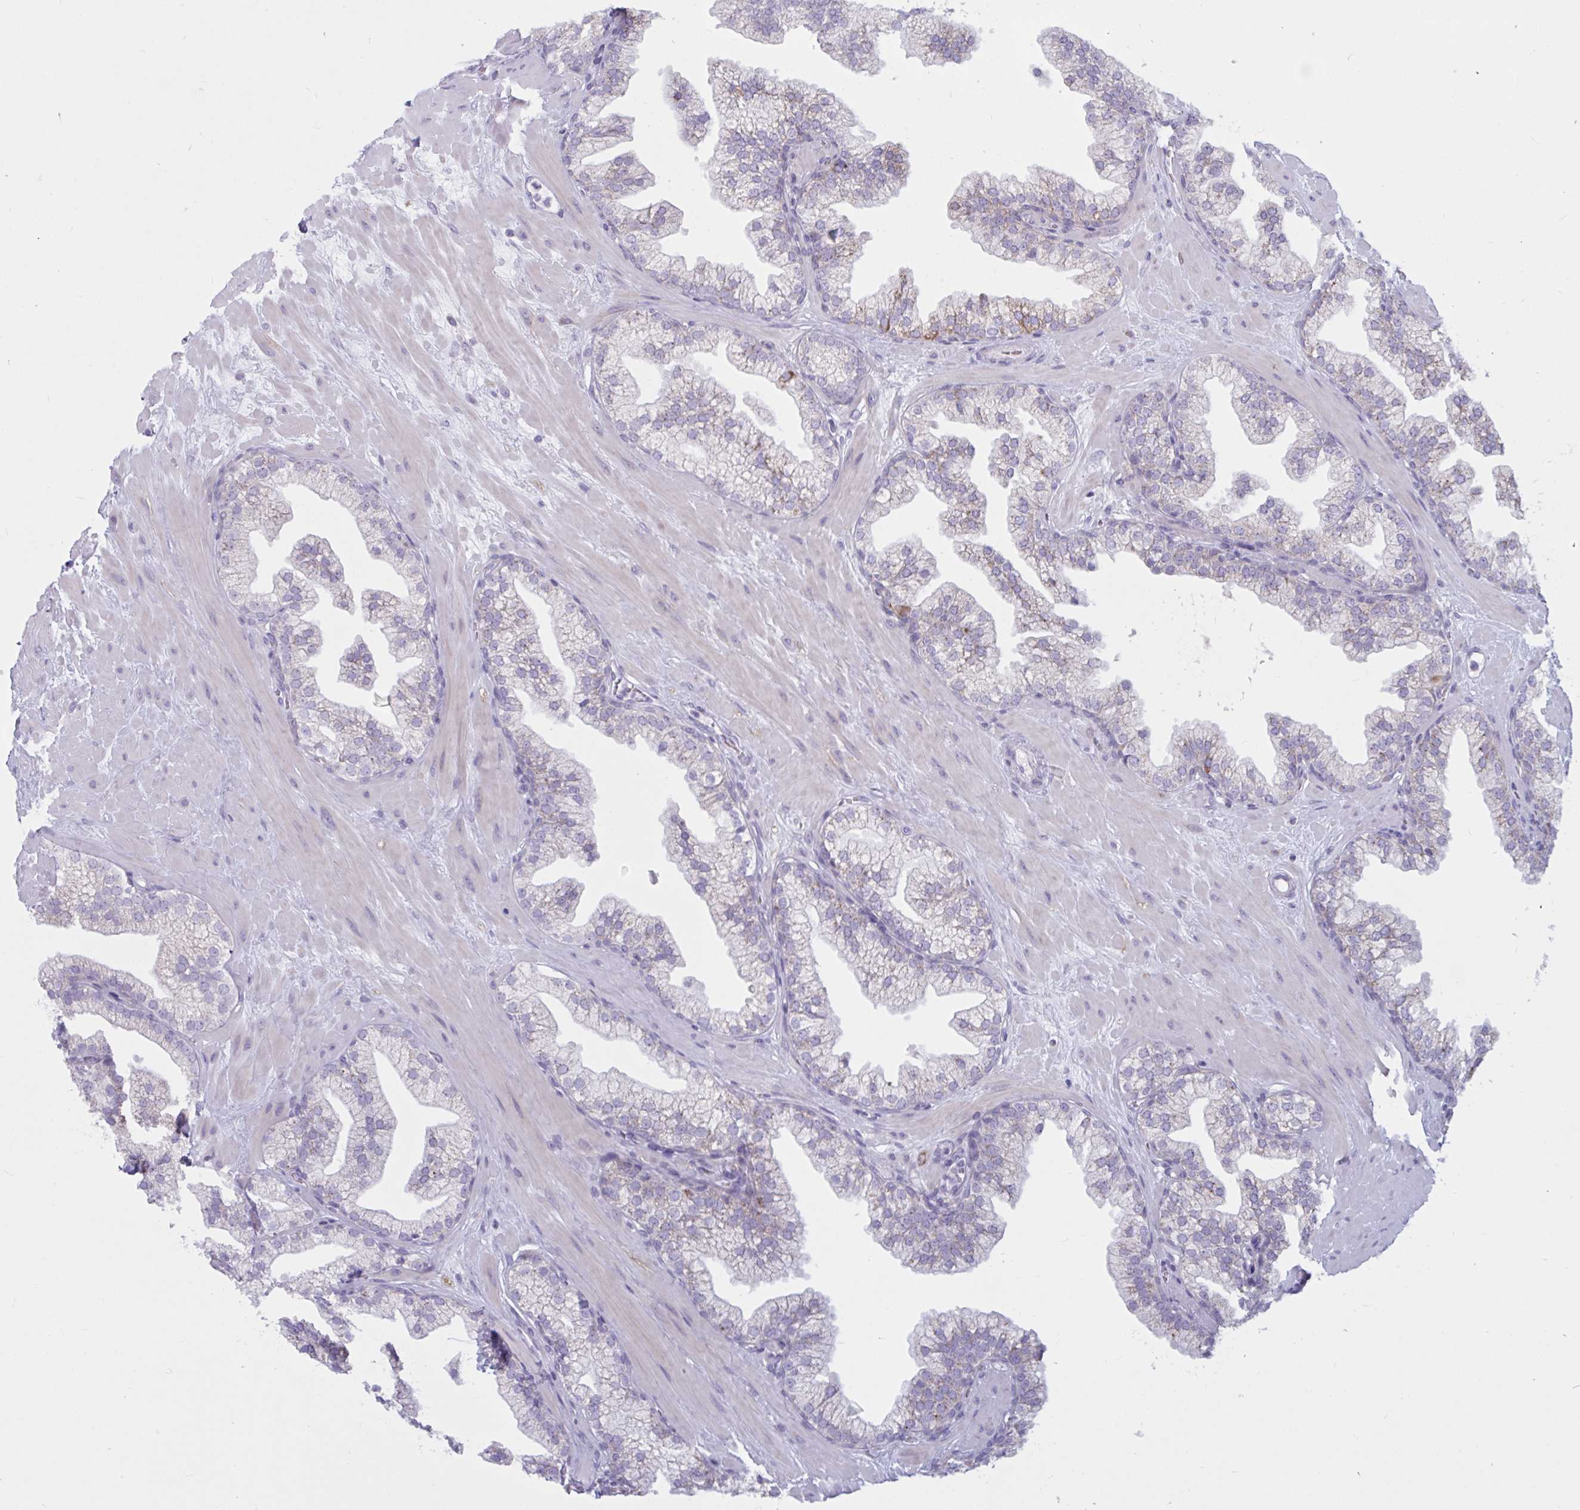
{"staining": {"intensity": "weak", "quantity": "<25%", "location": "cytoplasmic/membranous"}, "tissue": "prostate", "cell_type": "Glandular cells", "image_type": "normal", "snomed": [{"axis": "morphology", "description": "Normal tissue, NOS"}, {"axis": "topography", "description": "Prostate"}, {"axis": "topography", "description": "Peripheral nerve tissue"}], "caption": "Protein analysis of benign prostate exhibits no significant expression in glandular cells. (DAB immunohistochemistry (IHC), high magnification).", "gene": "ATG9A", "patient": {"sex": "male", "age": 61}}